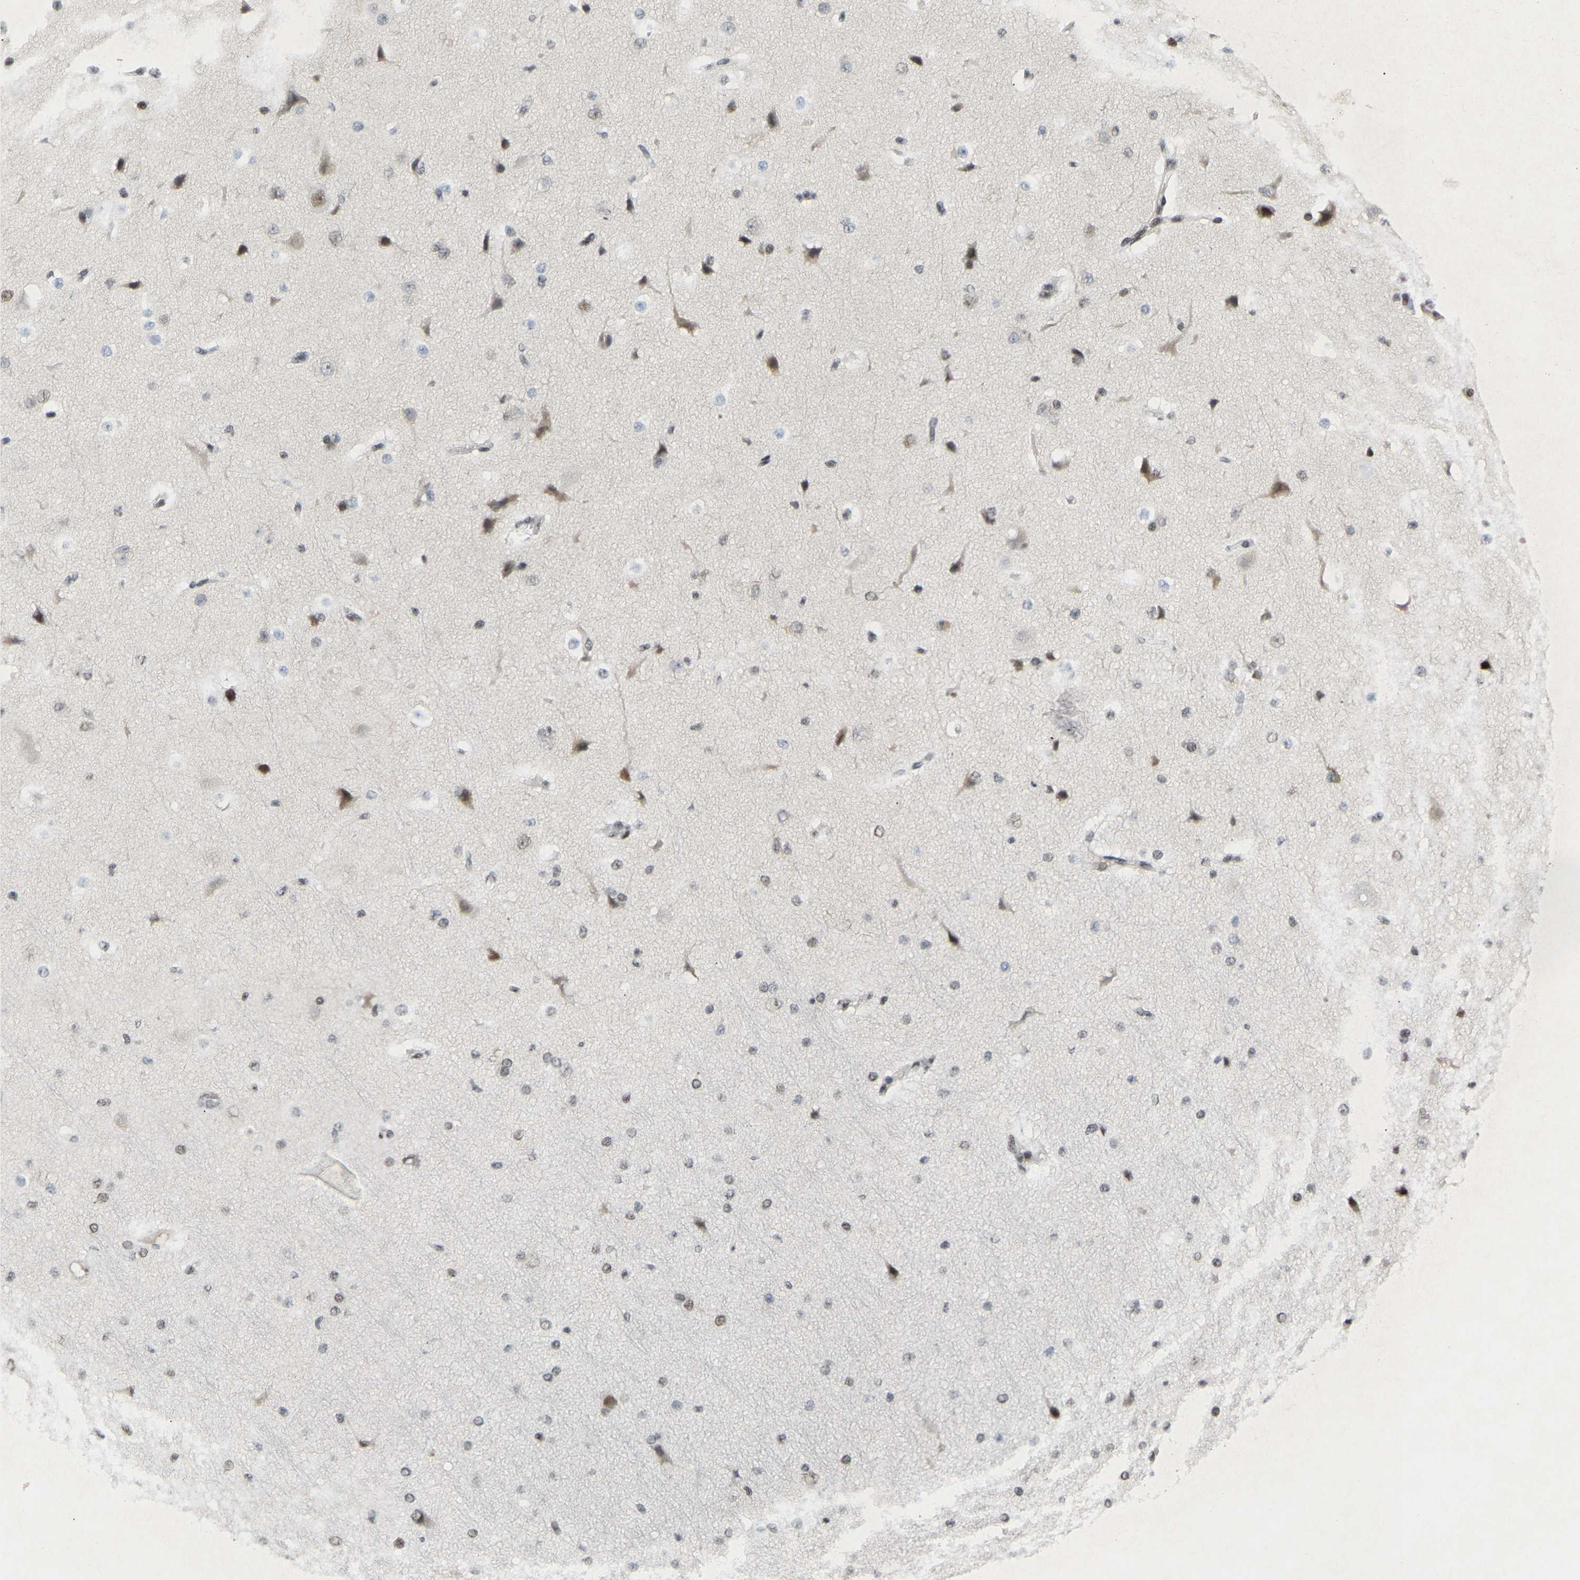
{"staining": {"intensity": "negative", "quantity": "none", "location": "none"}, "tissue": "cerebral cortex", "cell_type": "Endothelial cells", "image_type": "normal", "snomed": [{"axis": "morphology", "description": "Normal tissue, NOS"}, {"axis": "morphology", "description": "Developmental malformation"}, {"axis": "topography", "description": "Cerebral cortex"}], "caption": "Endothelial cells are negative for brown protein staining in unremarkable cerebral cortex.", "gene": "NELFB", "patient": {"sex": "female", "age": 30}}